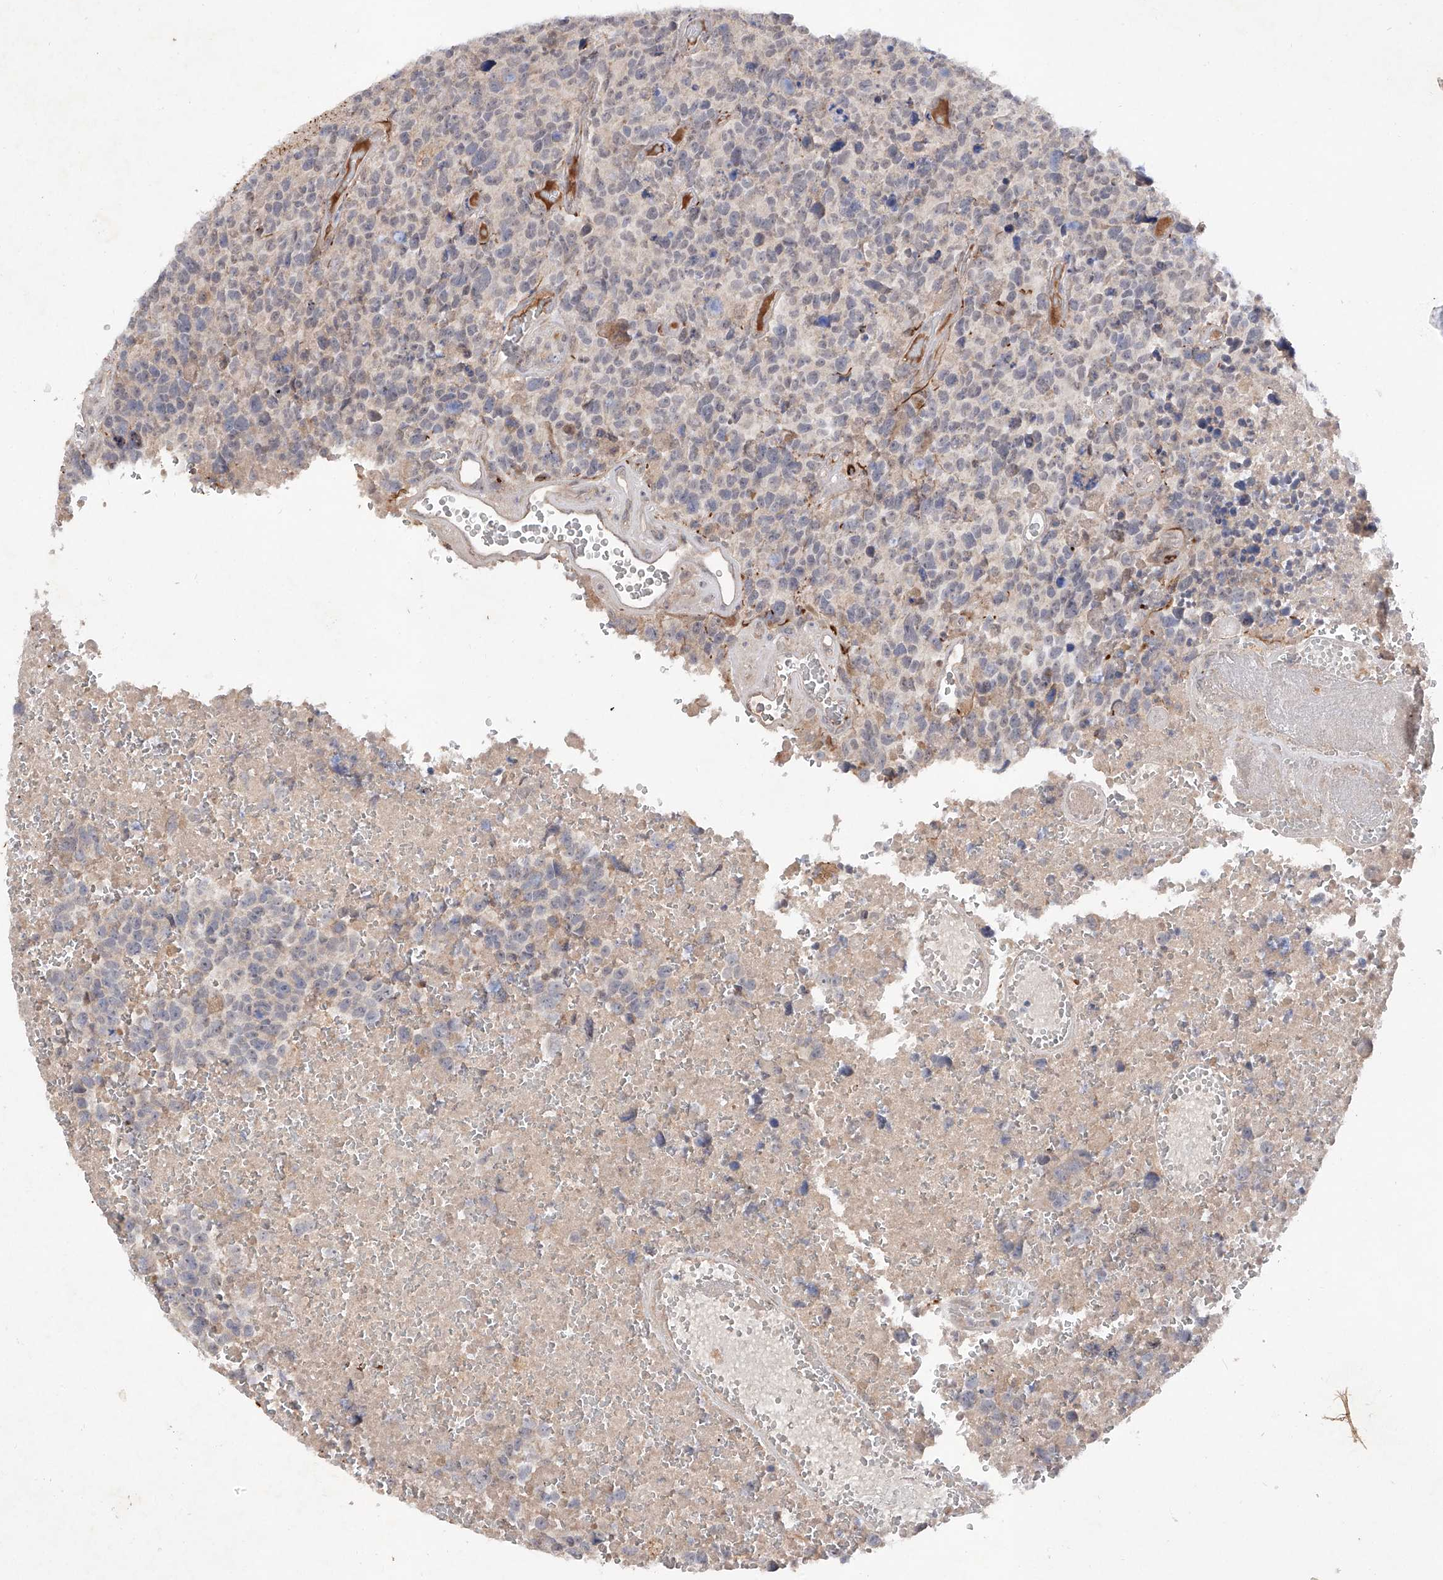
{"staining": {"intensity": "negative", "quantity": "none", "location": "none"}, "tissue": "glioma", "cell_type": "Tumor cells", "image_type": "cancer", "snomed": [{"axis": "morphology", "description": "Glioma, malignant, High grade"}, {"axis": "topography", "description": "Brain"}], "caption": "The image reveals no significant expression in tumor cells of malignant high-grade glioma. The staining is performed using DAB brown chromogen with nuclei counter-stained in using hematoxylin.", "gene": "FAM135A", "patient": {"sex": "male", "age": 69}}